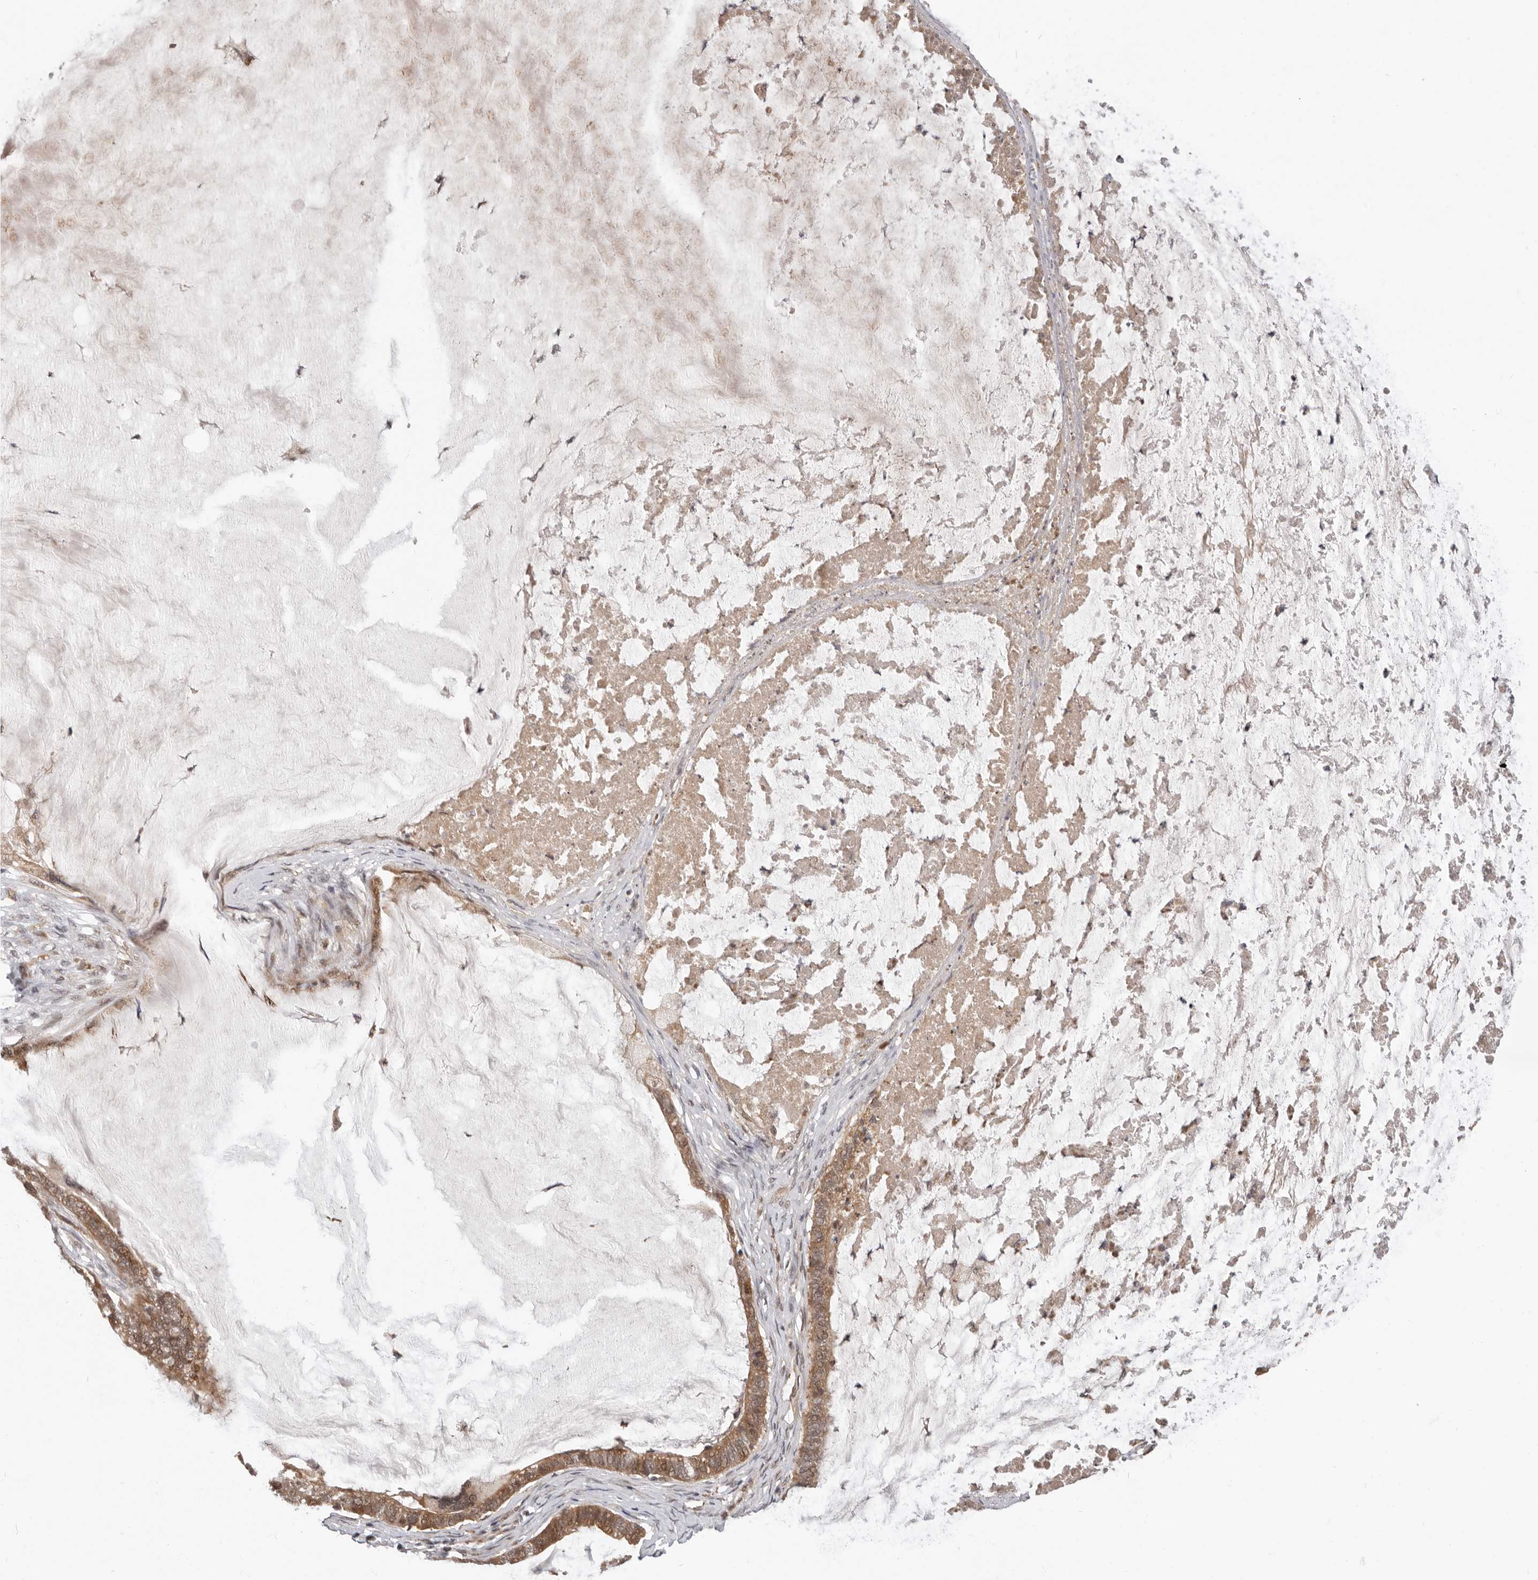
{"staining": {"intensity": "moderate", "quantity": ">75%", "location": "cytoplasmic/membranous"}, "tissue": "ovarian cancer", "cell_type": "Tumor cells", "image_type": "cancer", "snomed": [{"axis": "morphology", "description": "Cystadenocarcinoma, mucinous, NOS"}, {"axis": "topography", "description": "Ovary"}], "caption": "Immunohistochemical staining of human ovarian cancer displays medium levels of moderate cytoplasmic/membranous staining in about >75% of tumor cells.", "gene": "NCOA3", "patient": {"sex": "female", "age": 61}}